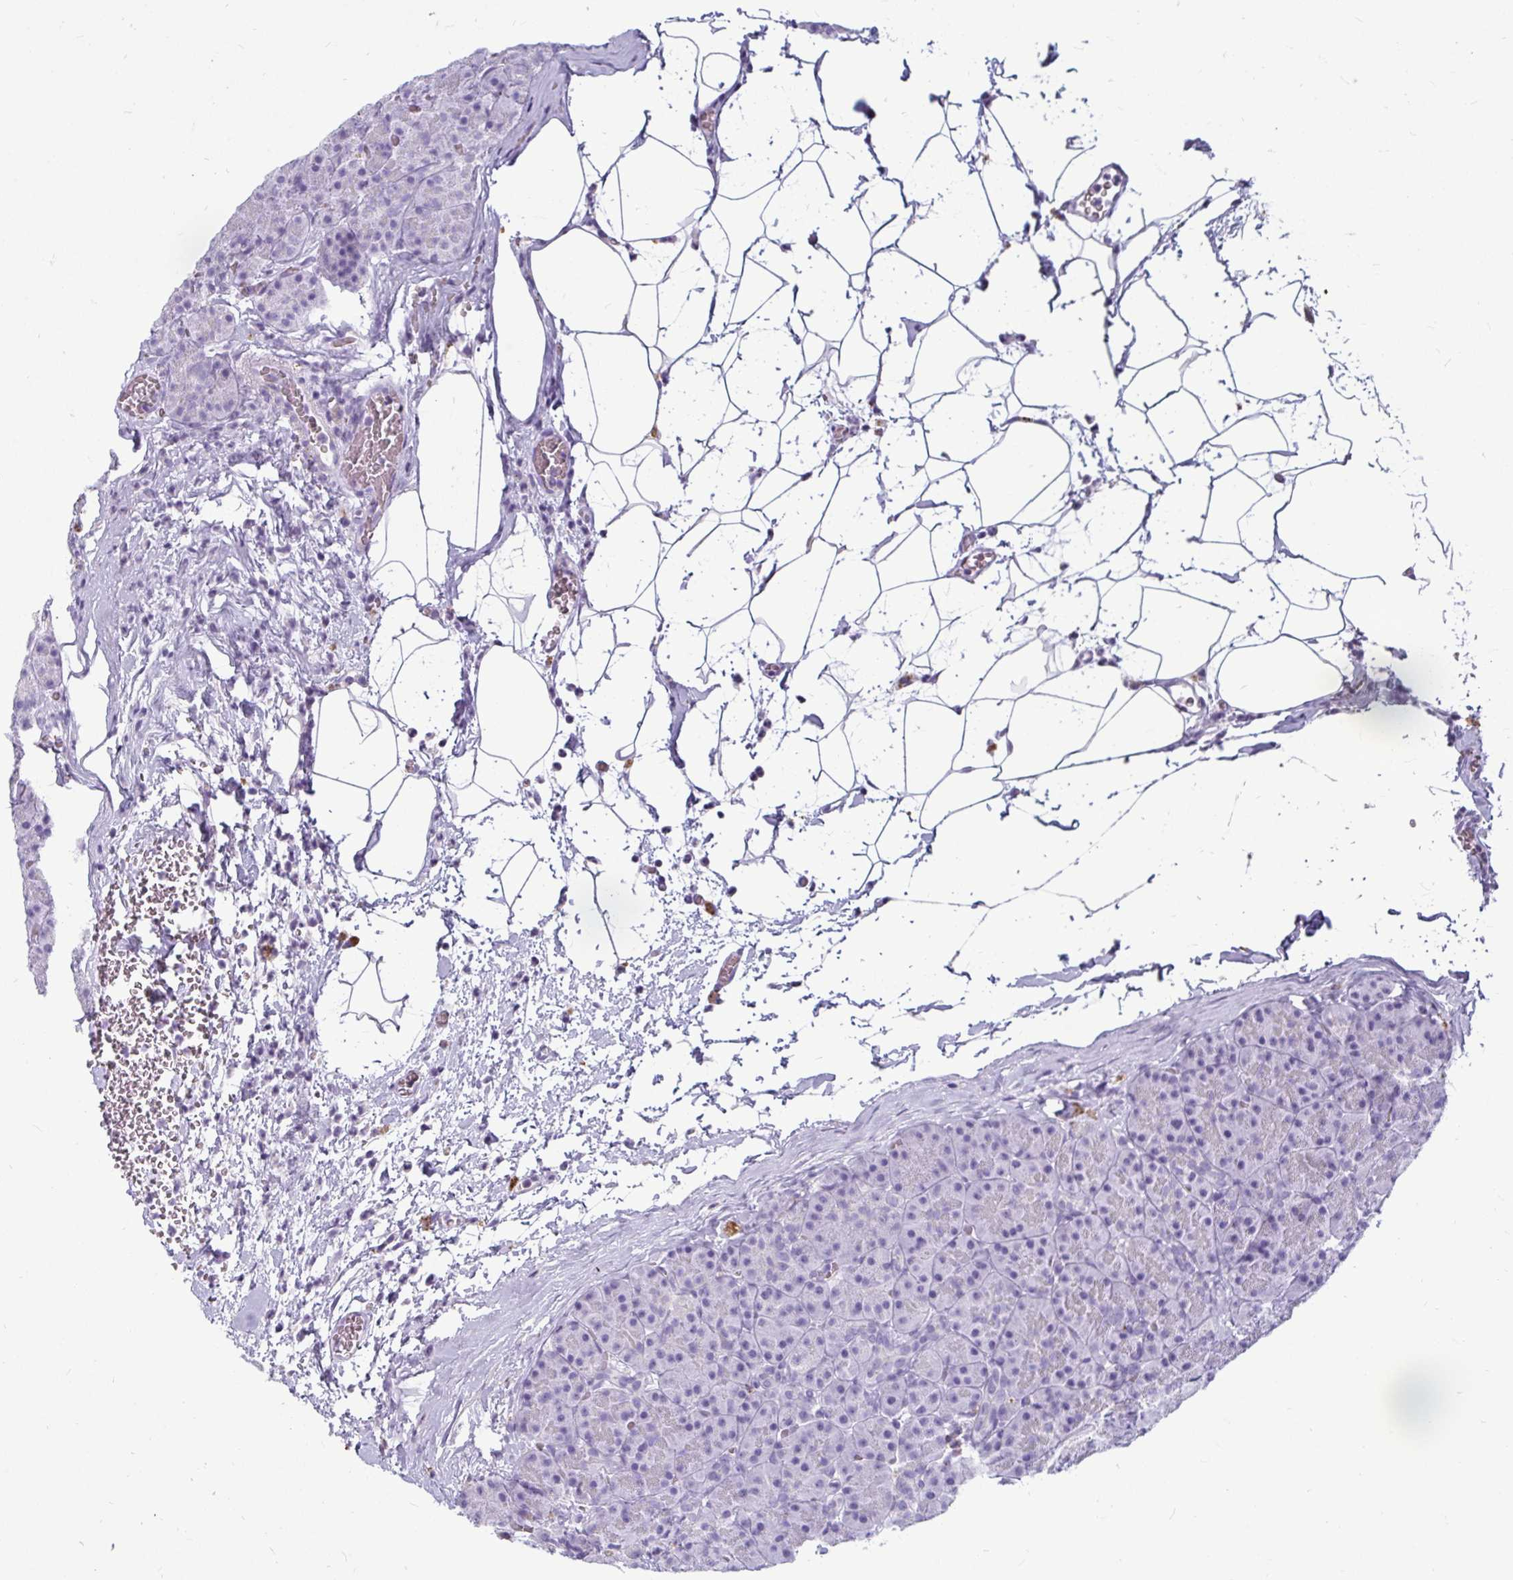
{"staining": {"intensity": "negative", "quantity": "none", "location": "none"}, "tissue": "pancreas", "cell_type": "Exocrine glandular cells", "image_type": "normal", "snomed": [{"axis": "morphology", "description": "Normal tissue, NOS"}, {"axis": "topography", "description": "Pancreas"}], "caption": "Pancreas stained for a protein using immunohistochemistry shows no positivity exocrine glandular cells.", "gene": "CTSZ", "patient": {"sex": "male", "age": 57}}